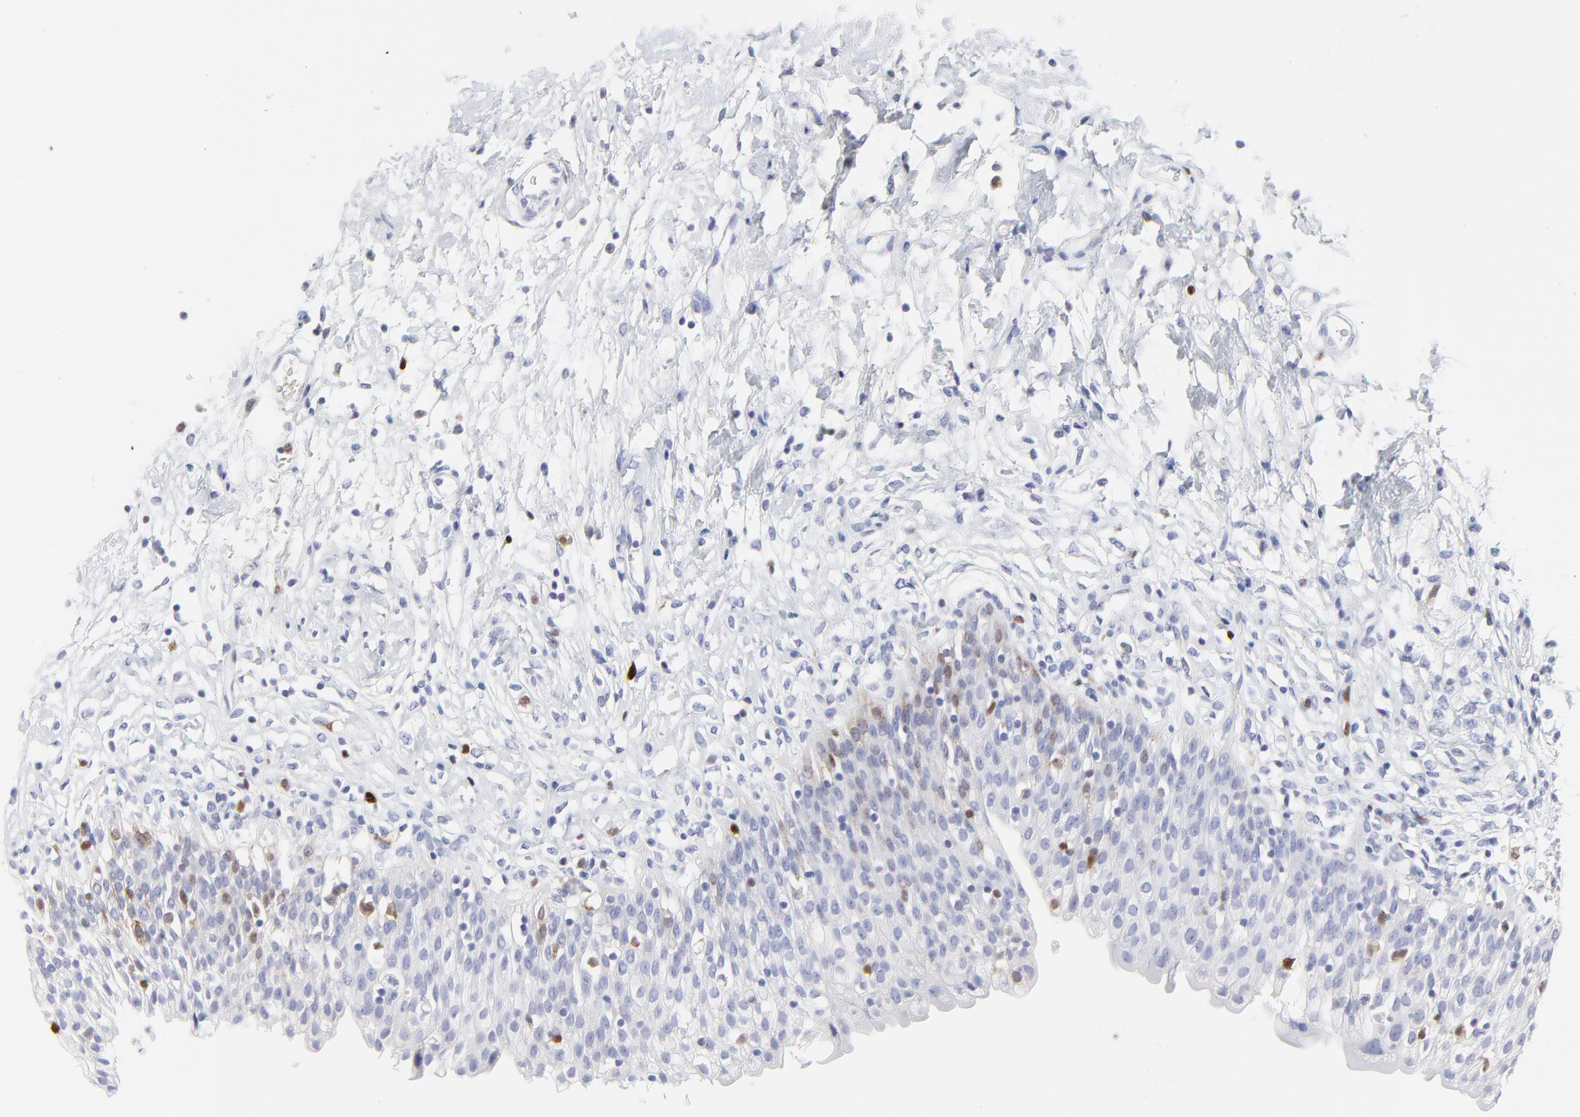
{"staining": {"intensity": "moderate", "quantity": "<25%", "location": "cytoplasmic/membranous,nuclear"}, "tissue": "urinary bladder", "cell_type": "Urothelial cells", "image_type": "normal", "snomed": [{"axis": "morphology", "description": "Normal tissue, NOS"}, {"axis": "topography", "description": "Urinary bladder"}], "caption": "Protein staining of normal urinary bladder displays moderate cytoplasmic/membranous,nuclear positivity in approximately <25% of urothelial cells. (Stains: DAB in brown, nuclei in blue, Microscopy: brightfield microscopy at high magnification).", "gene": "NCAPH", "patient": {"sex": "female", "age": 80}}